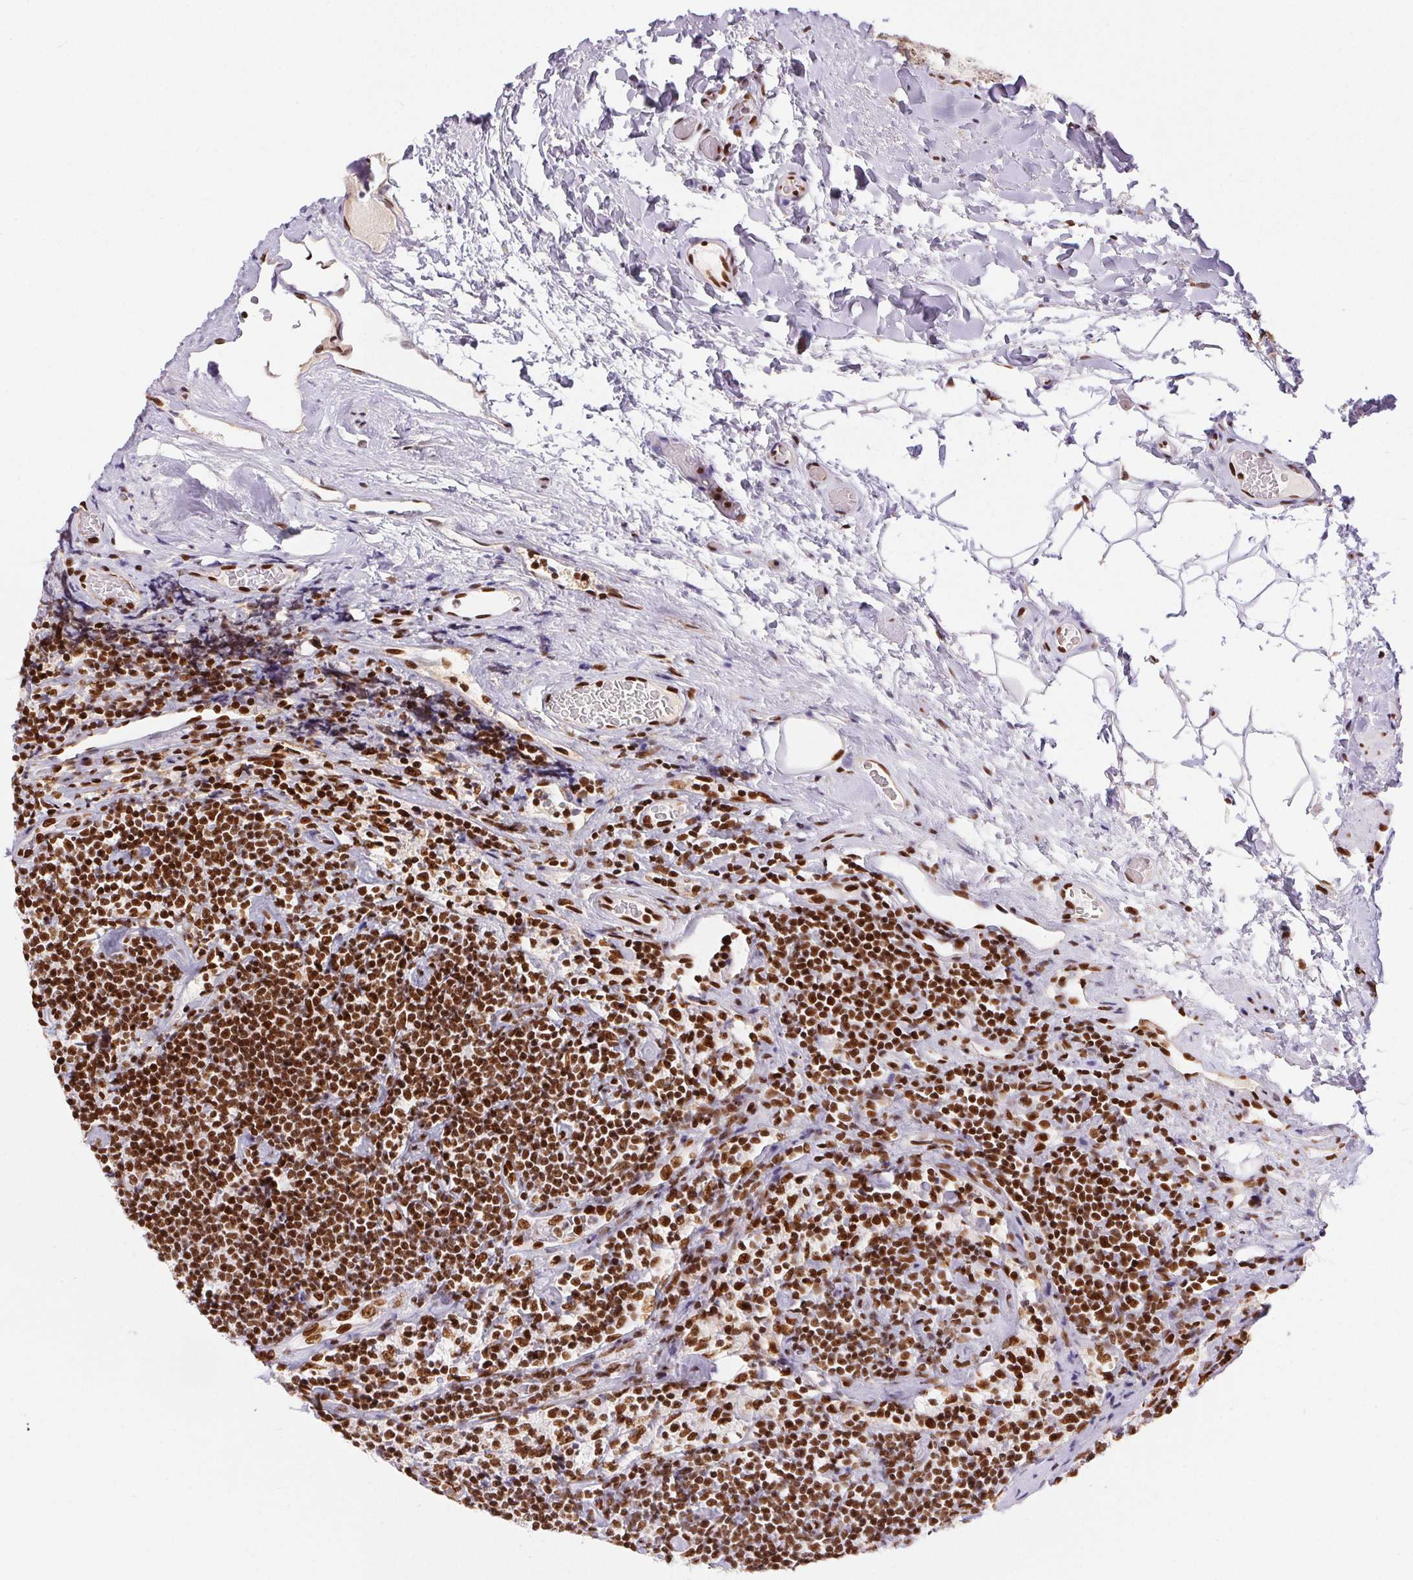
{"staining": {"intensity": "strong", "quantity": ">75%", "location": "nuclear"}, "tissue": "lymphoma", "cell_type": "Tumor cells", "image_type": "cancer", "snomed": [{"axis": "morphology", "description": "Malignant lymphoma, non-Hodgkin's type, Low grade"}, {"axis": "topography", "description": "Lymph node"}], "caption": "Brown immunohistochemical staining in human lymphoma displays strong nuclear positivity in approximately >75% of tumor cells.", "gene": "ZNF80", "patient": {"sex": "male", "age": 81}}